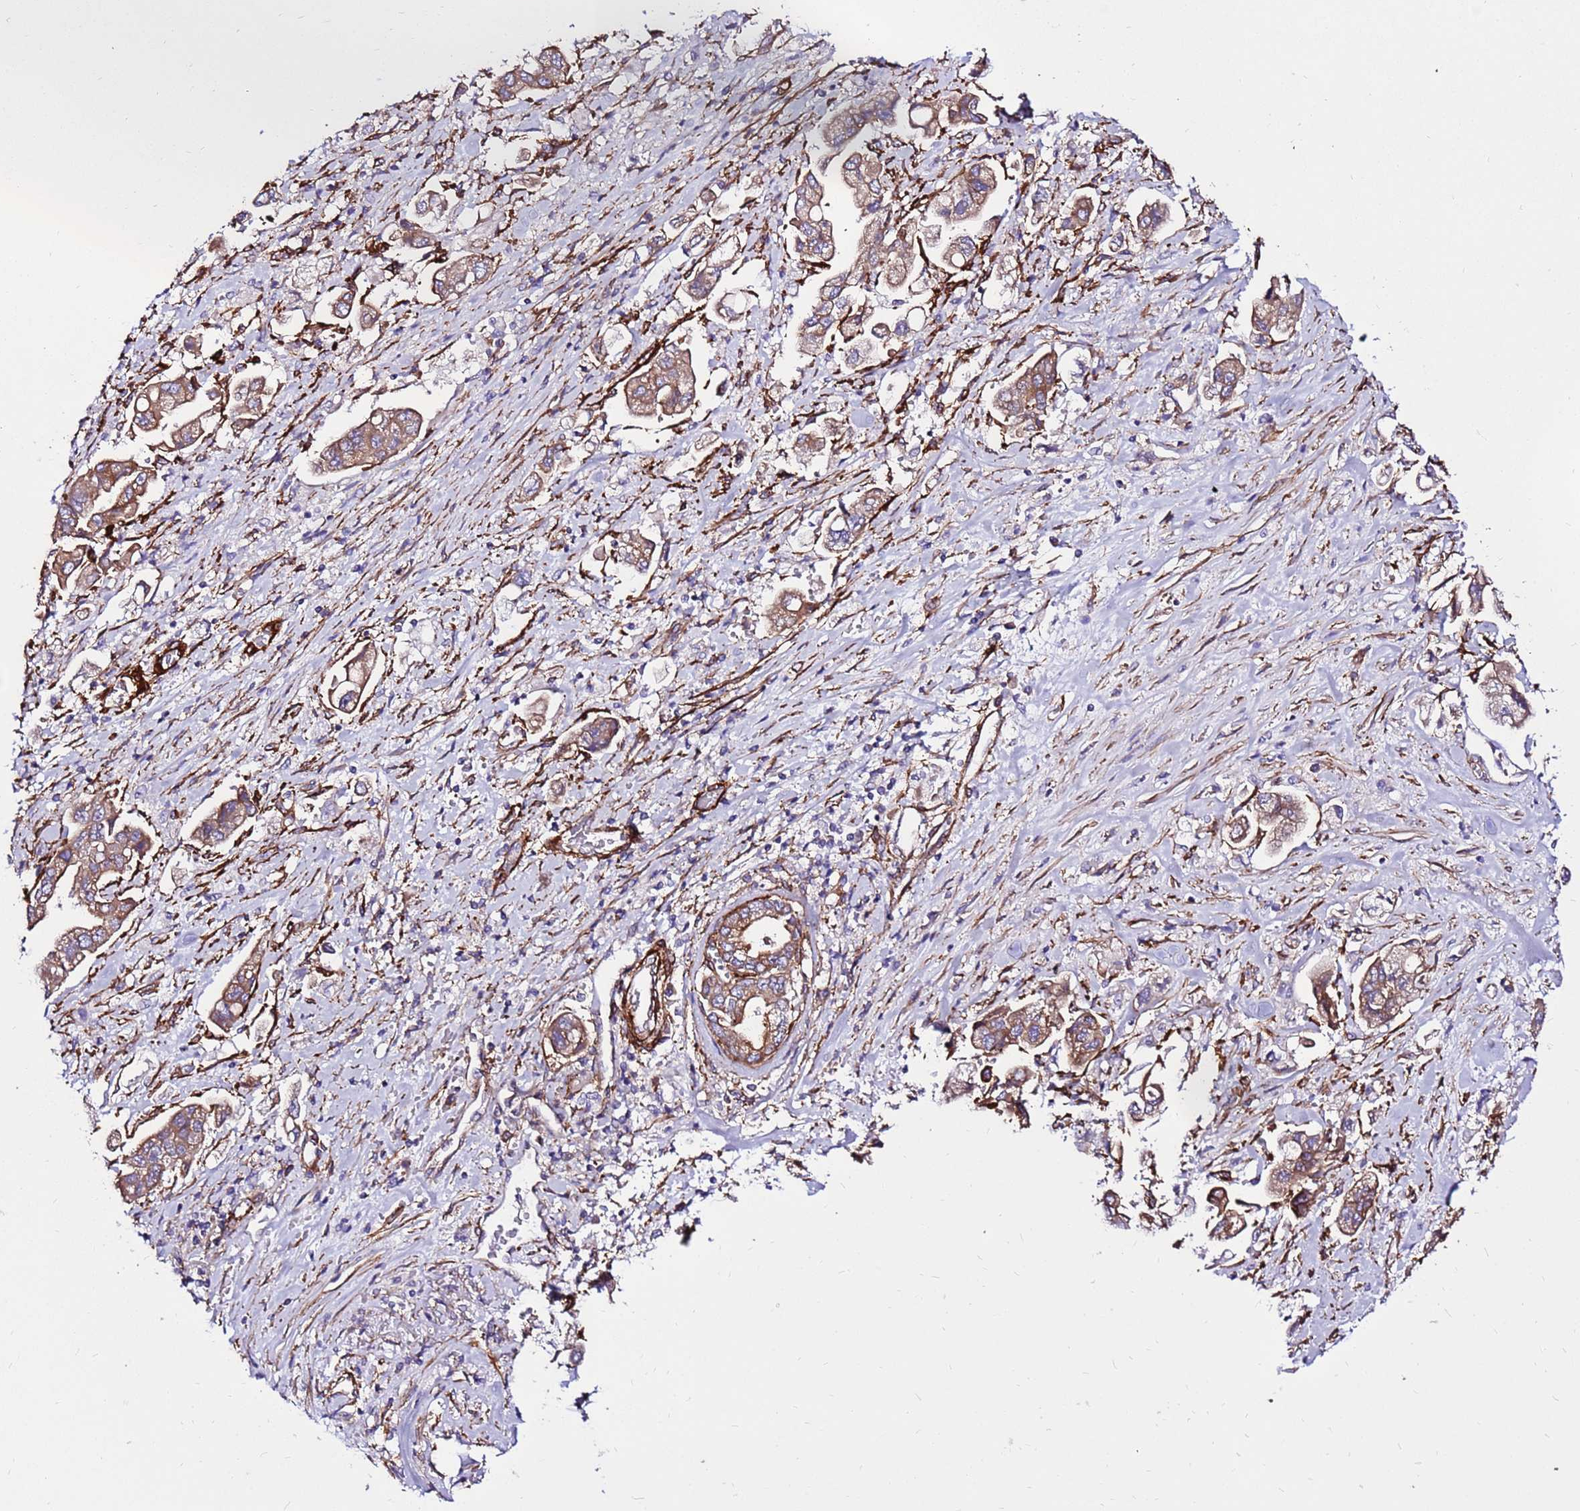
{"staining": {"intensity": "moderate", "quantity": ">75%", "location": "cytoplasmic/membranous"}, "tissue": "stomach cancer", "cell_type": "Tumor cells", "image_type": "cancer", "snomed": [{"axis": "morphology", "description": "Adenocarcinoma, NOS"}, {"axis": "topography", "description": "Stomach"}], "caption": "High-power microscopy captured an immunohistochemistry micrograph of stomach cancer (adenocarcinoma), revealing moderate cytoplasmic/membranous positivity in approximately >75% of tumor cells.", "gene": "EI24", "patient": {"sex": "male", "age": 62}}